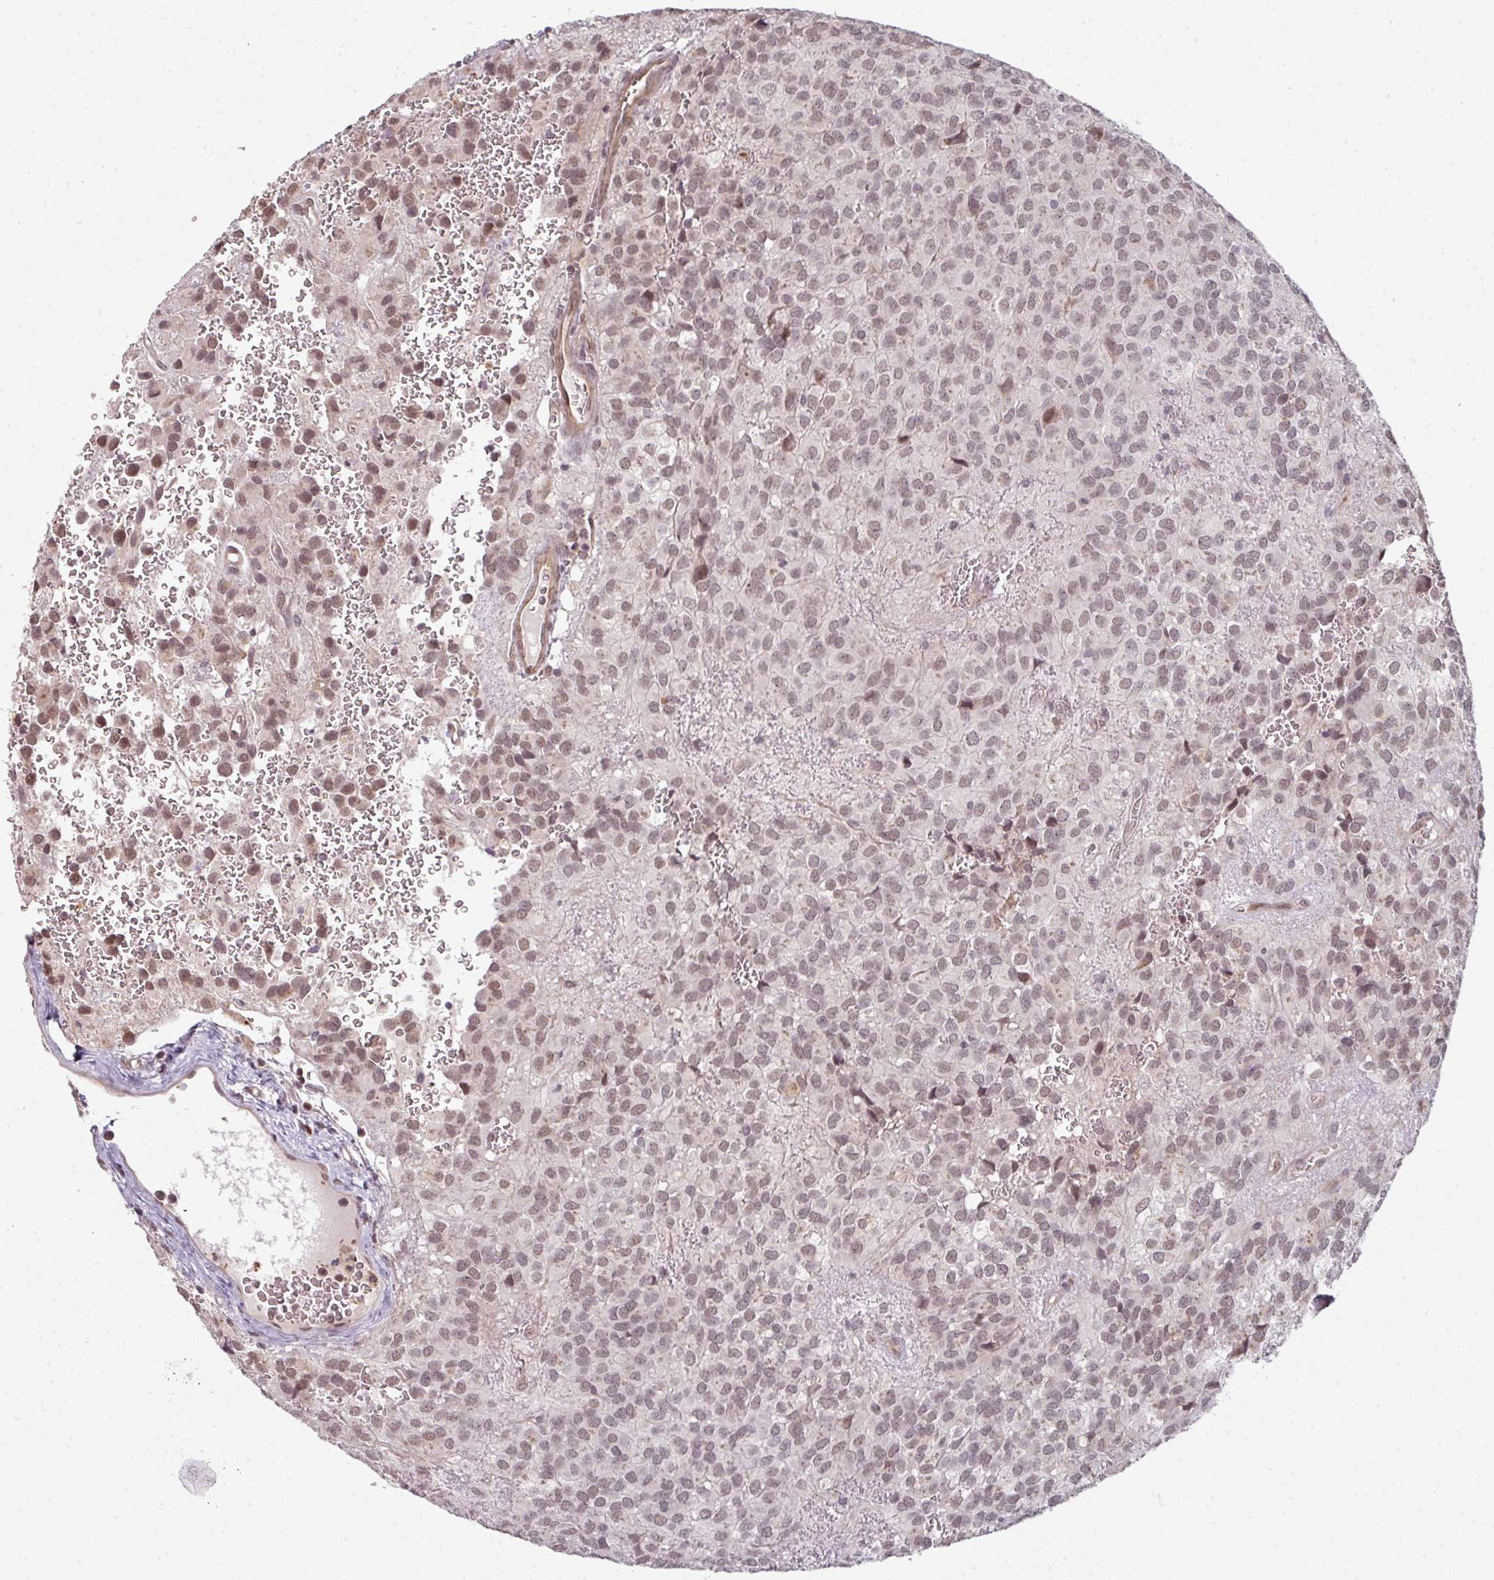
{"staining": {"intensity": "weak", "quantity": ">75%", "location": "nuclear"}, "tissue": "glioma", "cell_type": "Tumor cells", "image_type": "cancer", "snomed": [{"axis": "morphology", "description": "Glioma, malignant, Low grade"}, {"axis": "topography", "description": "Brain"}], "caption": "Protein staining exhibits weak nuclear staining in about >75% of tumor cells in glioma.", "gene": "GTF2H3", "patient": {"sex": "male", "age": 56}}